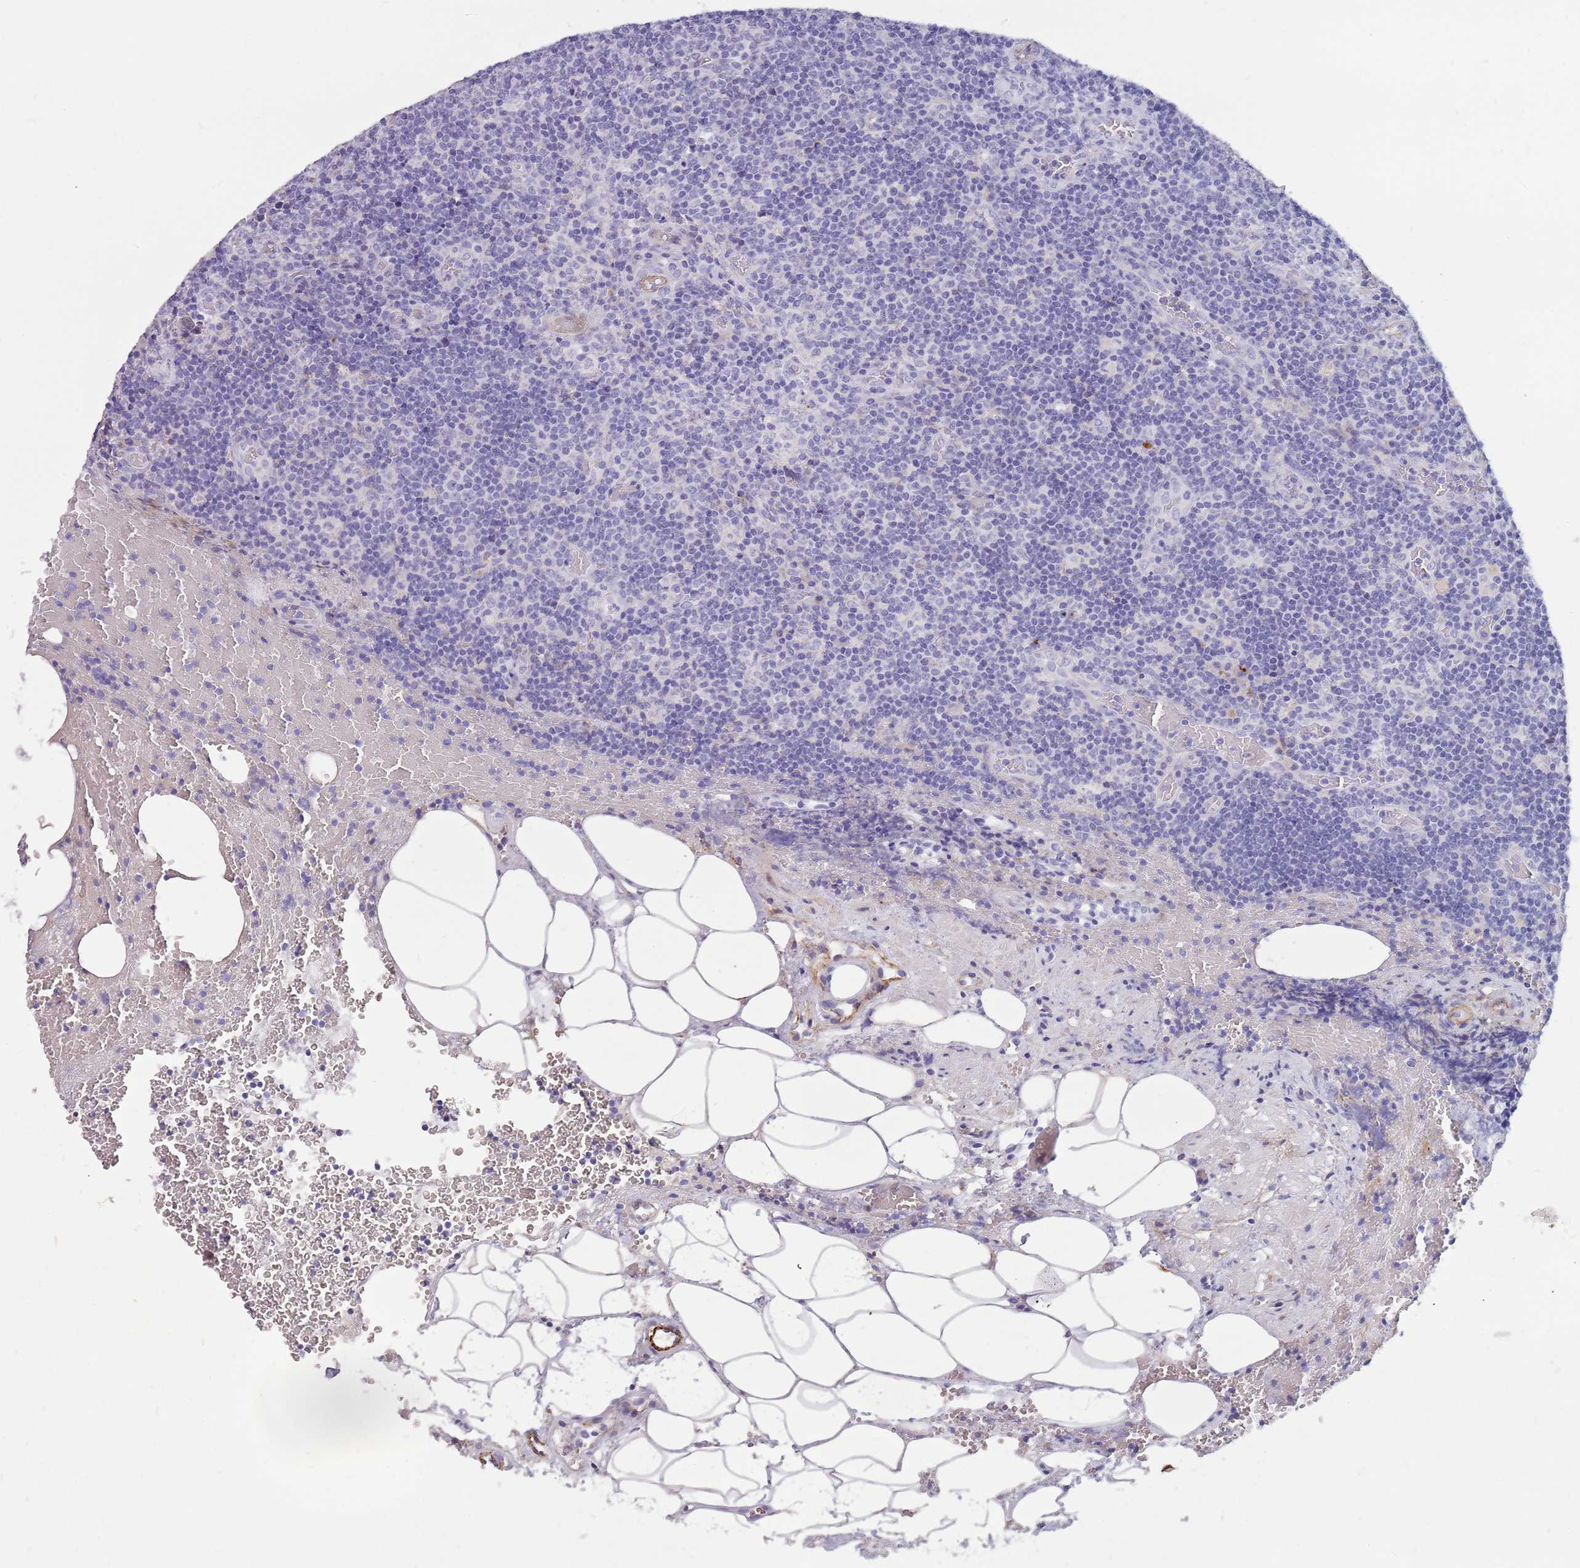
{"staining": {"intensity": "negative", "quantity": "none", "location": "none"}, "tissue": "lymph node", "cell_type": "Germinal center cells", "image_type": "normal", "snomed": [{"axis": "morphology", "description": "Normal tissue, NOS"}, {"axis": "topography", "description": "Lymph node"}], "caption": "A photomicrograph of lymph node stained for a protein displays no brown staining in germinal center cells.", "gene": "LEPROTL1", "patient": {"sex": "male", "age": 58}}